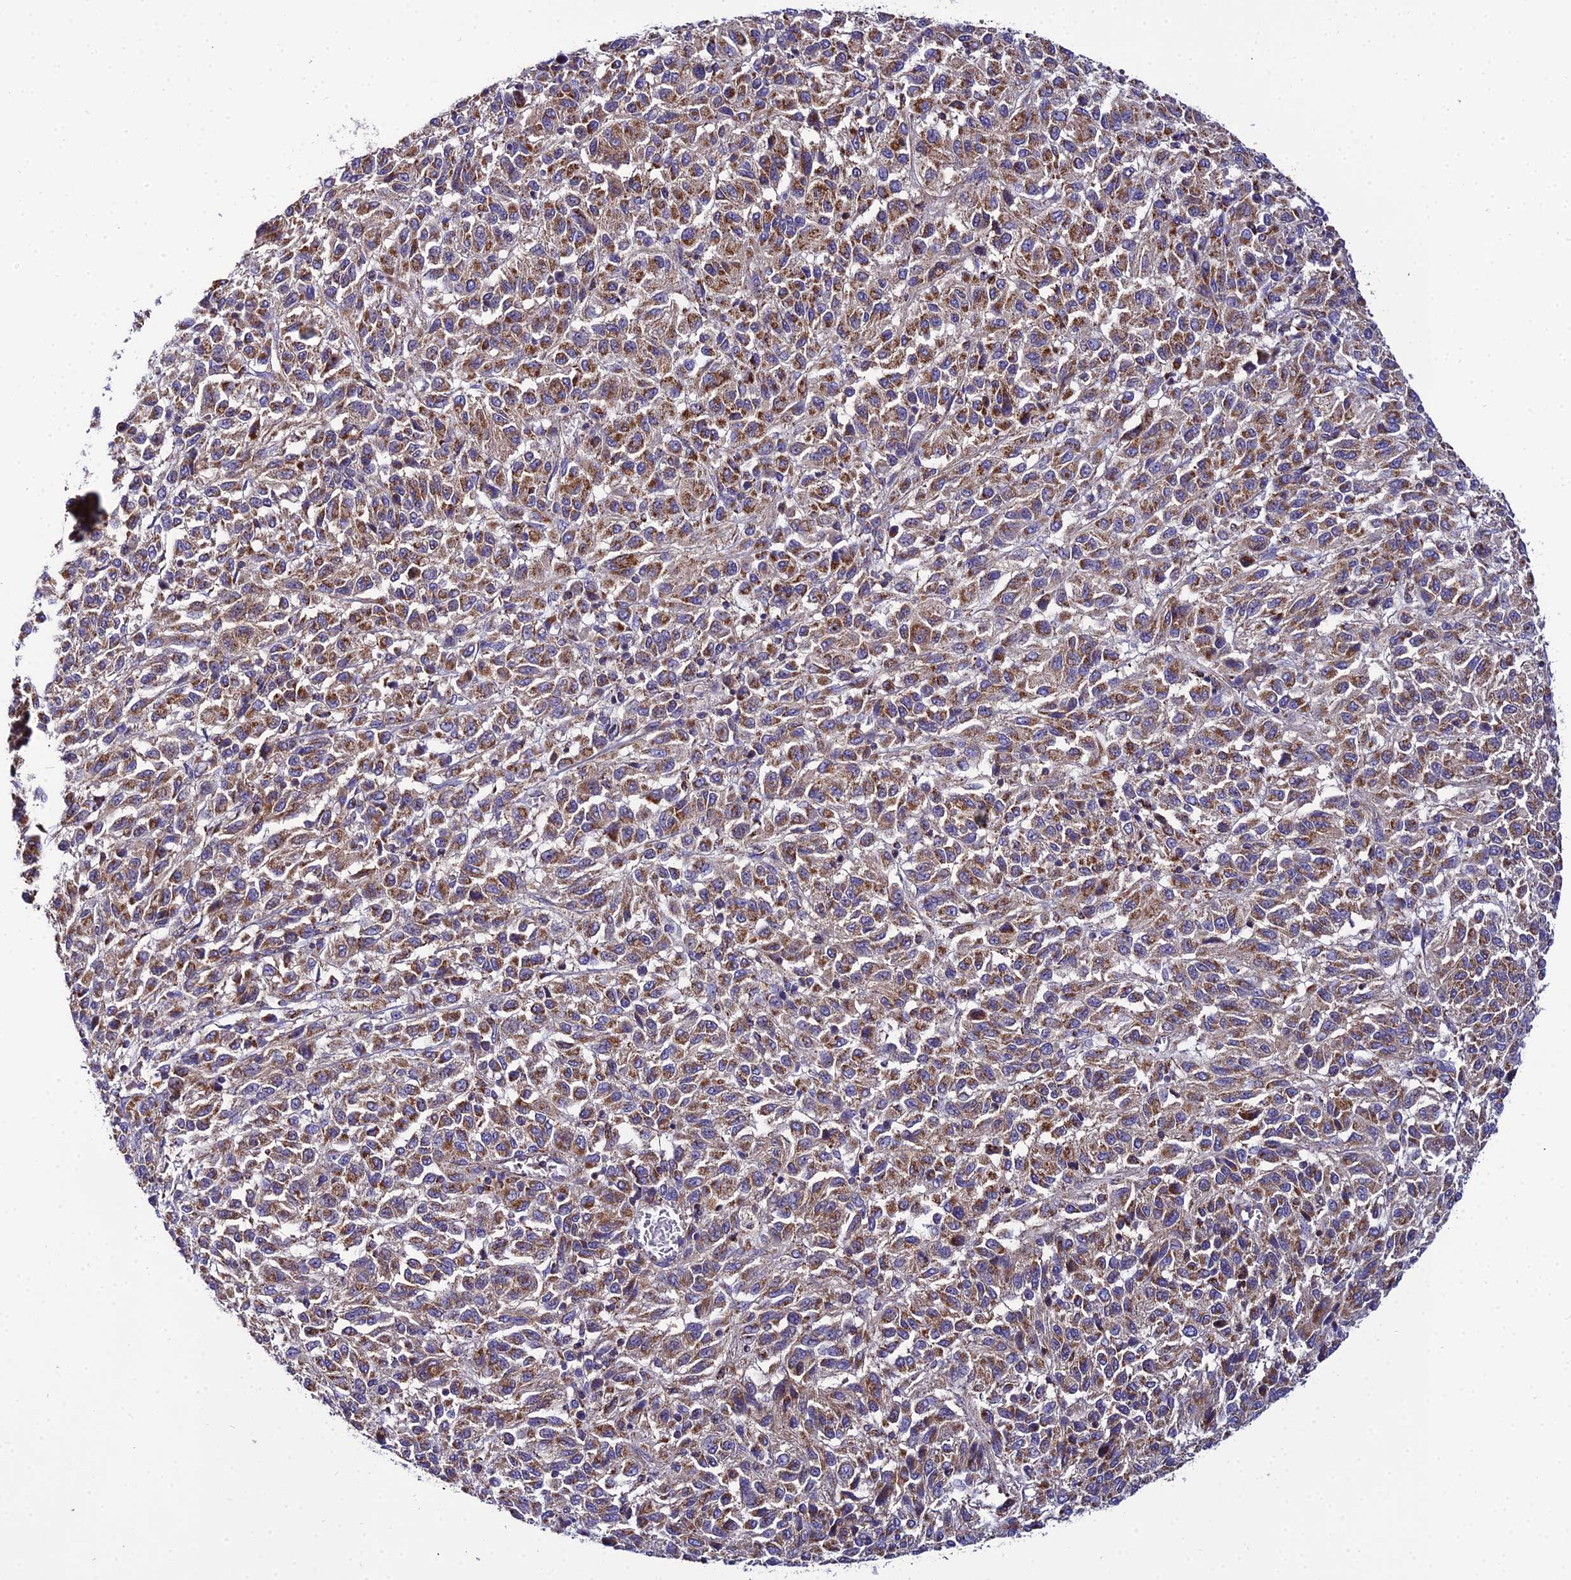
{"staining": {"intensity": "moderate", "quantity": ">75%", "location": "cytoplasmic/membranous"}, "tissue": "melanoma", "cell_type": "Tumor cells", "image_type": "cancer", "snomed": [{"axis": "morphology", "description": "Malignant melanoma, Metastatic site"}, {"axis": "topography", "description": "Lung"}], "caption": "Approximately >75% of tumor cells in human melanoma display moderate cytoplasmic/membranous protein positivity as visualized by brown immunohistochemical staining.", "gene": "NIPSNAP3A", "patient": {"sex": "male", "age": 64}}